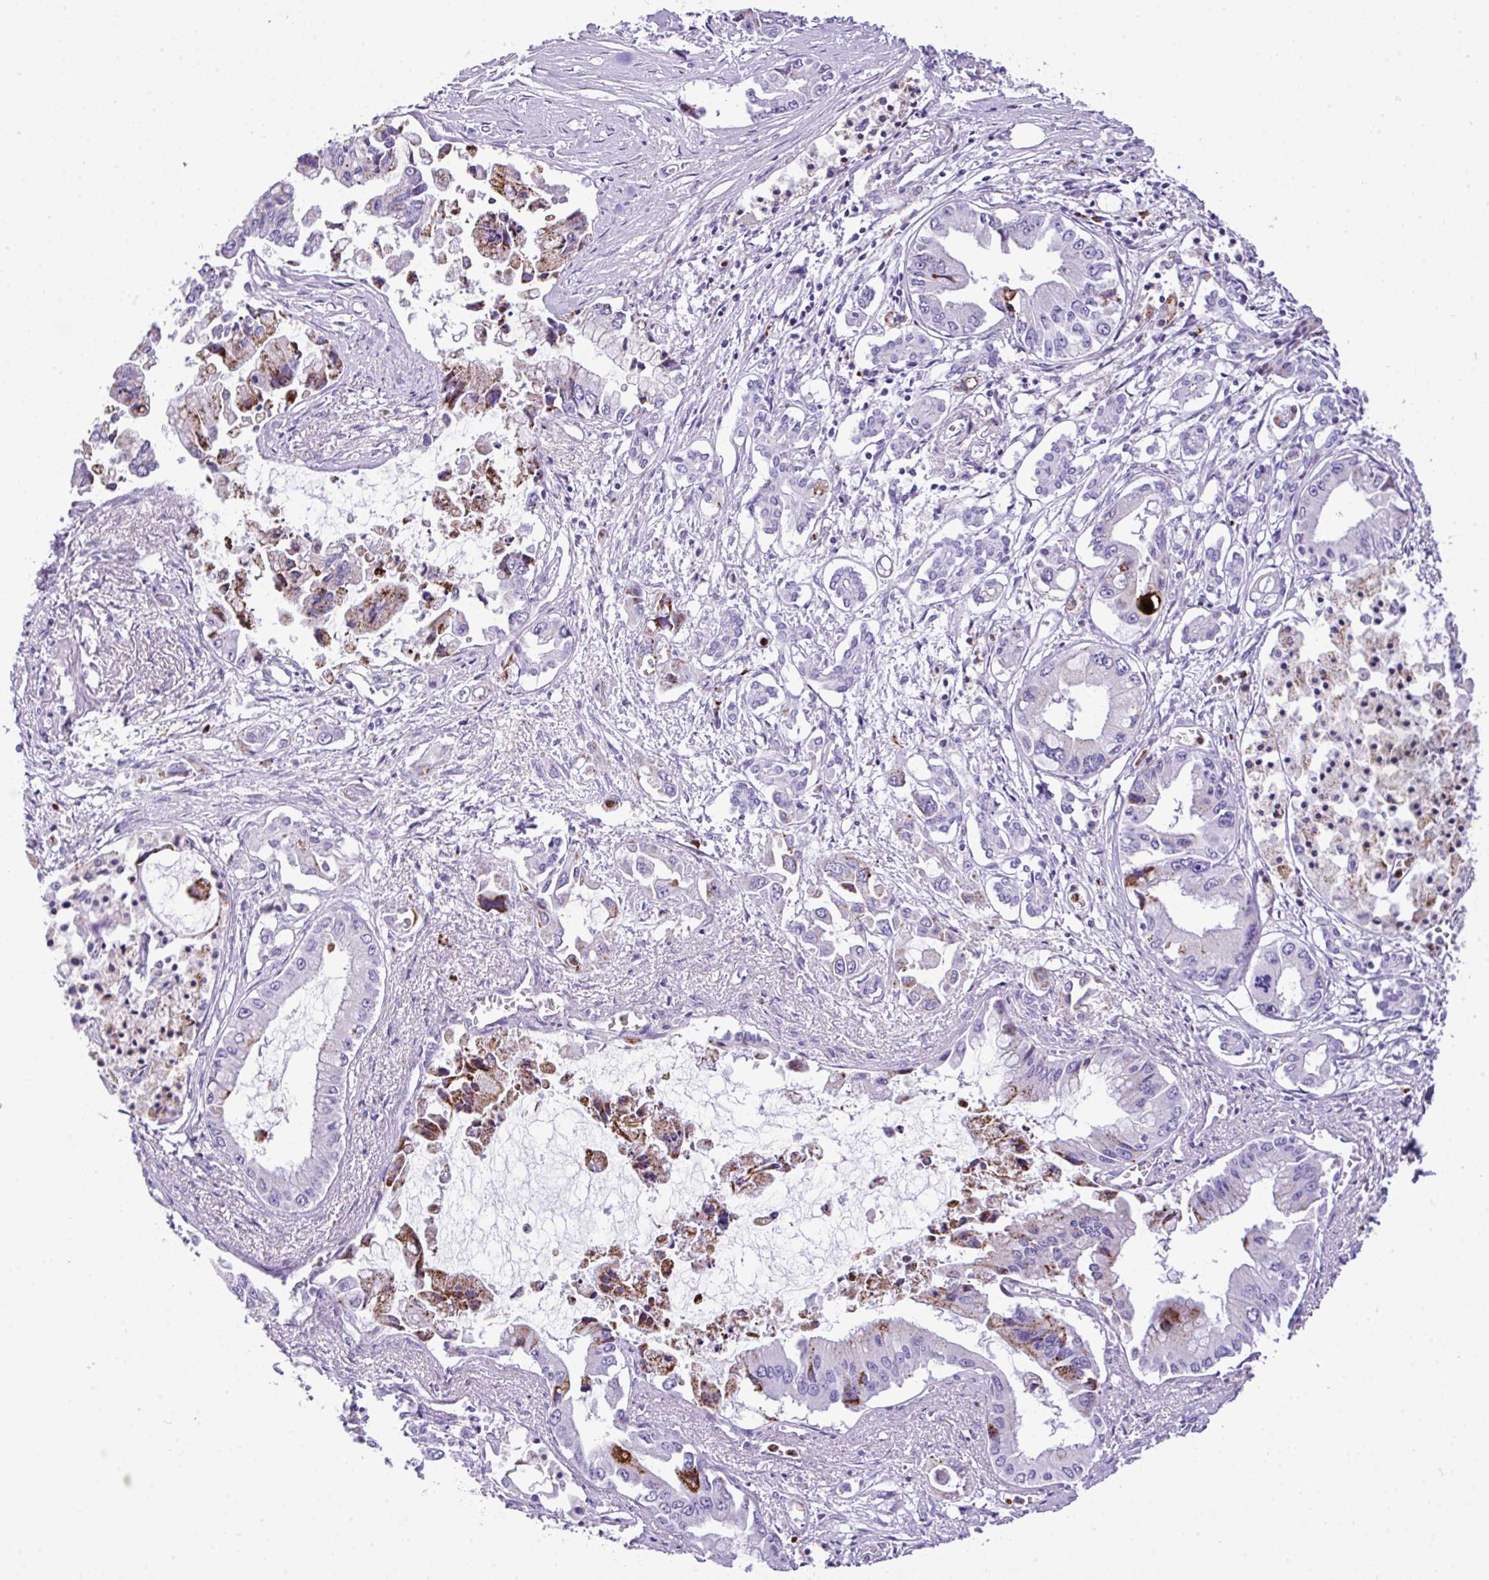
{"staining": {"intensity": "moderate", "quantity": "<25%", "location": "cytoplasmic/membranous"}, "tissue": "pancreatic cancer", "cell_type": "Tumor cells", "image_type": "cancer", "snomed": [{"axis": "morphology", "description": "Adenocarcinoma, NOS"}, {"axis": "topography", "description": "Pancreas"}], "caption": "Protein analysis of pancreatic adenocarcinoma tissue reveals moderate cytoplasmic/membranous positivity in about <25% of tumor cells. Ihc stains the protein in brown and the nuclei are stained blue.", "gene": "RCAN2", "patient": {"sex": "male", "age": 84}}